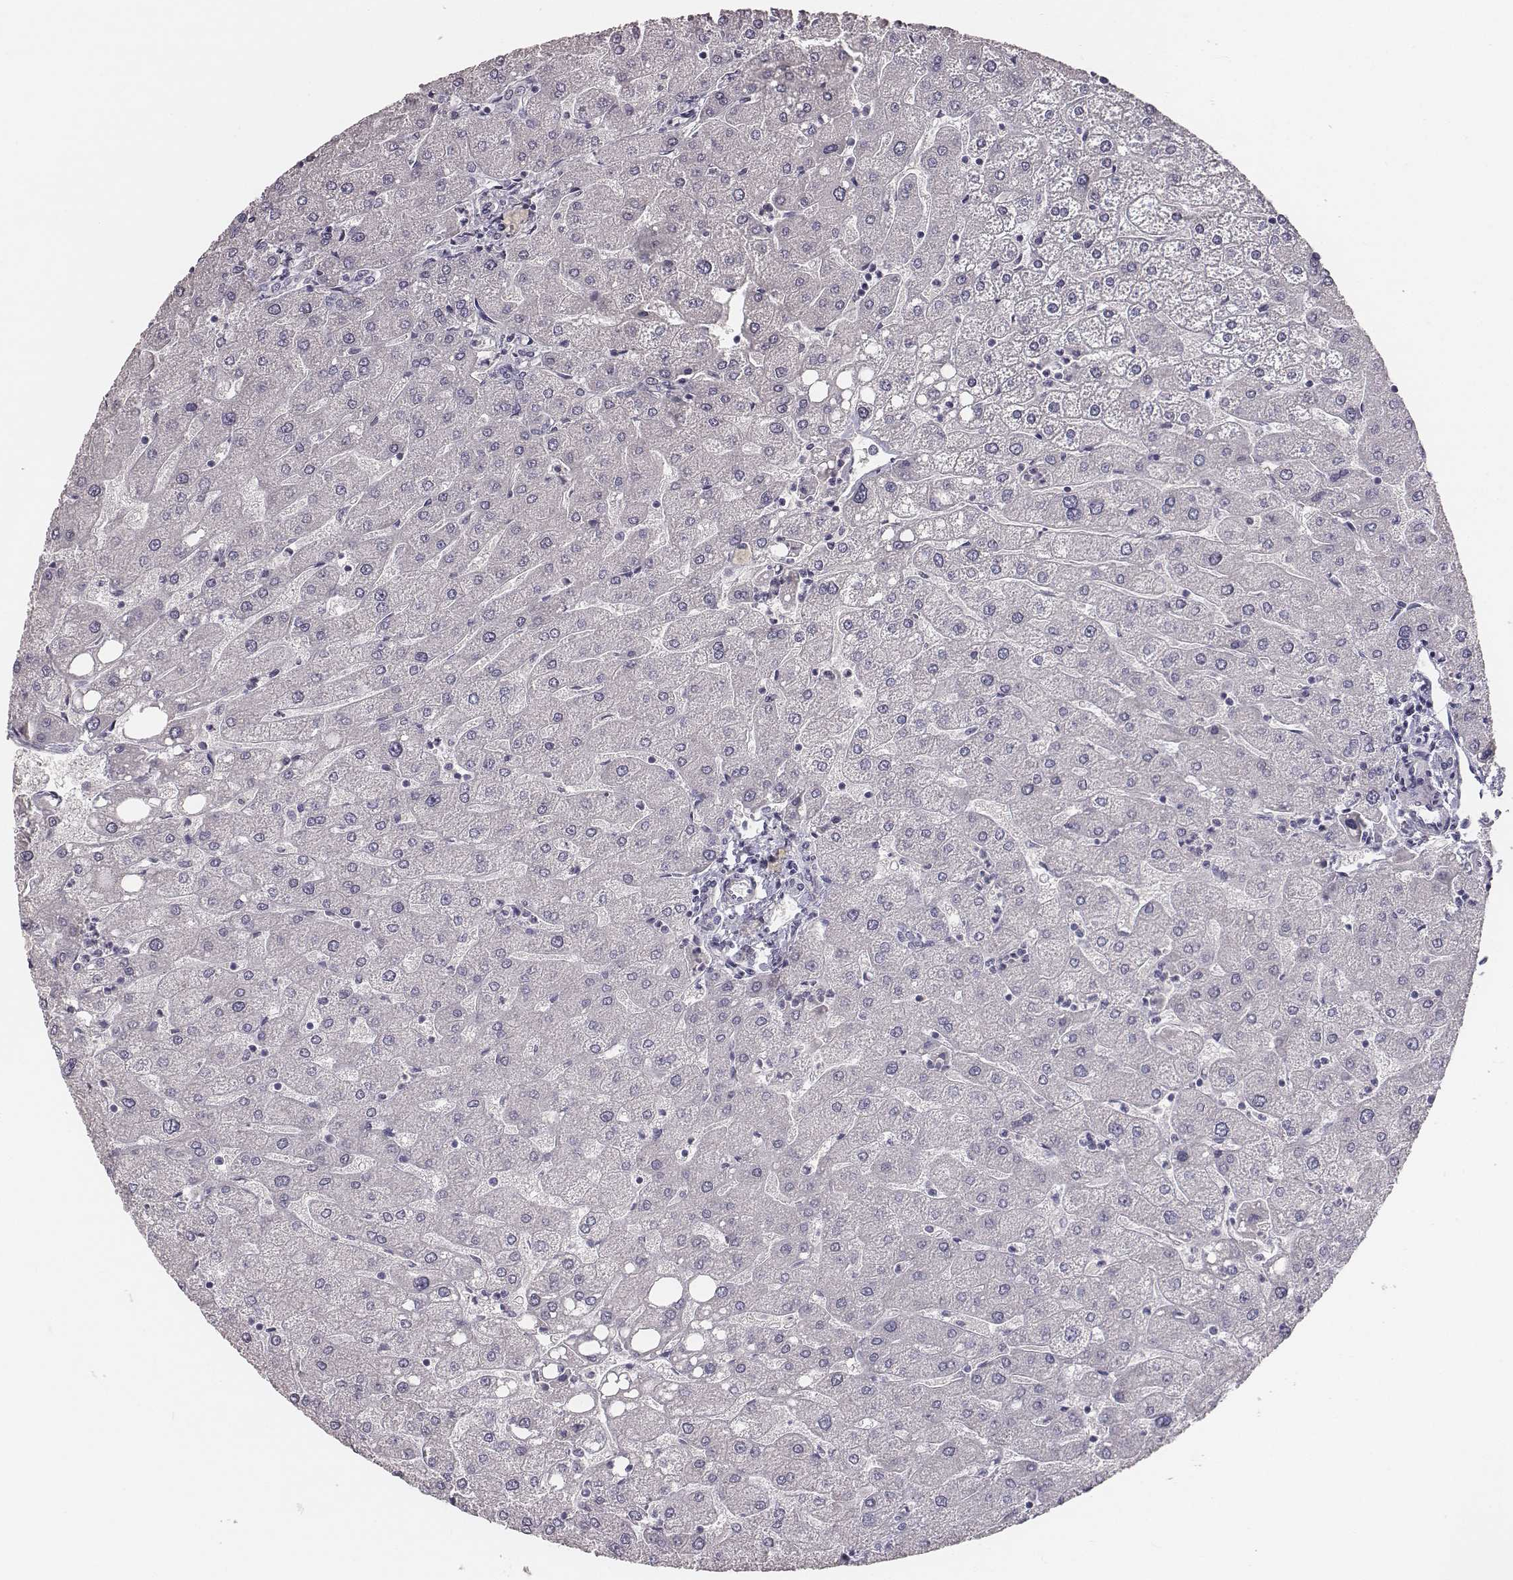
{"staining": {"intensity": "negative", "quantity": "none", "location": "none"}, "tissue": "liver", "cell_type": "Cholangiocytes", "image_type": "normal", "snomed": [{"axis": "morphology", "description": "Normal tissue, NOS"}, {"axis": "topography", "description": "Liver"}], "caption": "This is an immunohistochemistry (IHC) image of normal liver. There is no expression in cholangiocytes.", "gene": "MYH6", "patient": {"sex": "male", "age": 67}}